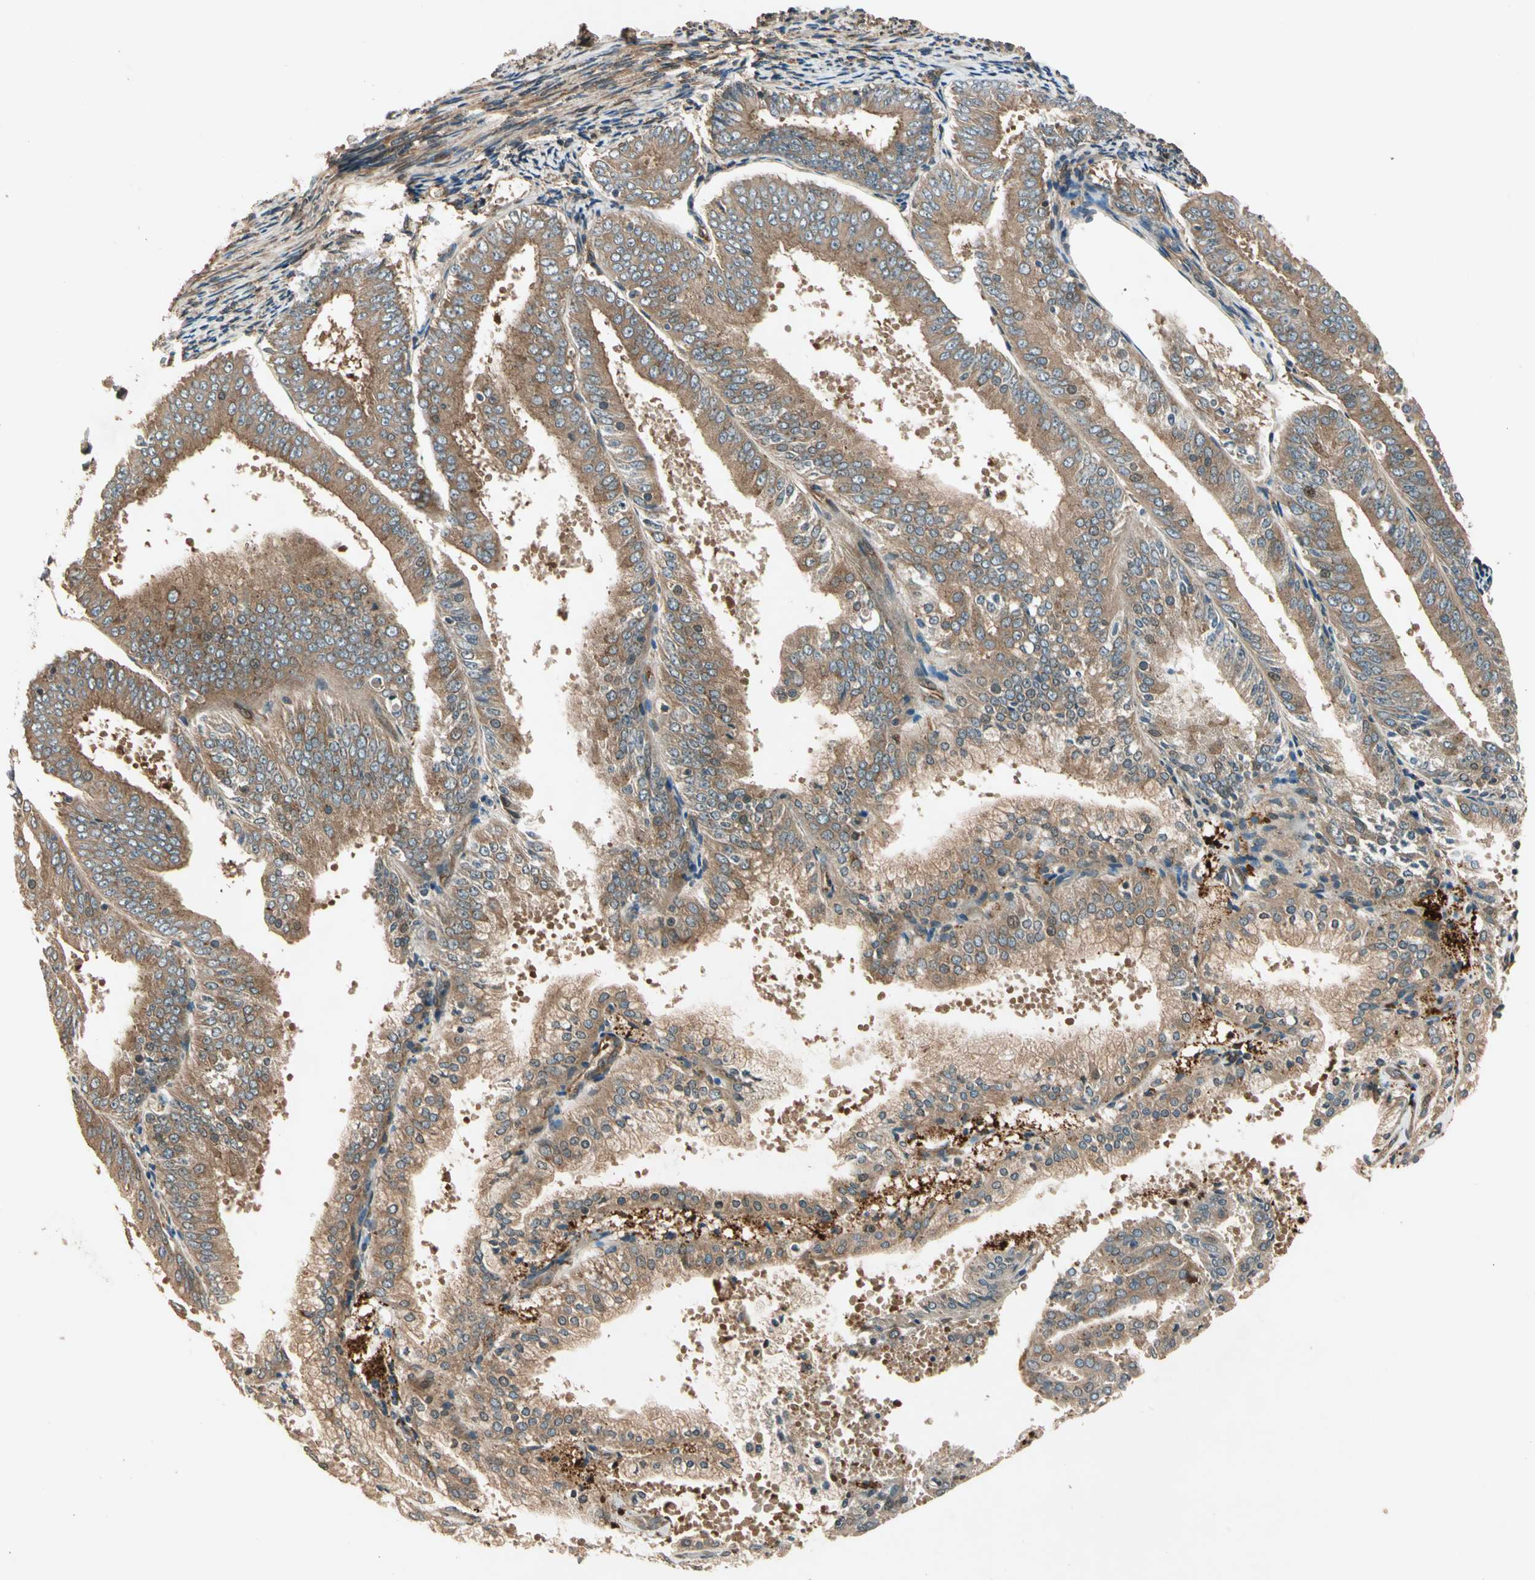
{"staining": {"intensity": "weak", "quantity": ">75%", "location": "cytoplasmic/membranous"}, "tissue": "endometrial cancer", "cell_type": "Tumor cells", "image_type": "cancer", "snomed": [{"axis": "morphology", "description": "Adenocarcinoma, NOS"}, {"axis": "topography", "description": "Endometrium"}], "caption": "Immunohistochemistry (IHC) histopathology image of endometrial cancer stained for a protein (brown), which exhibits low levels of weak cytoplasmic/membranous staining in about >75% of tumor cells.", "gene": "ROCK2", "patient": {"sex": "female", "age": 63}}